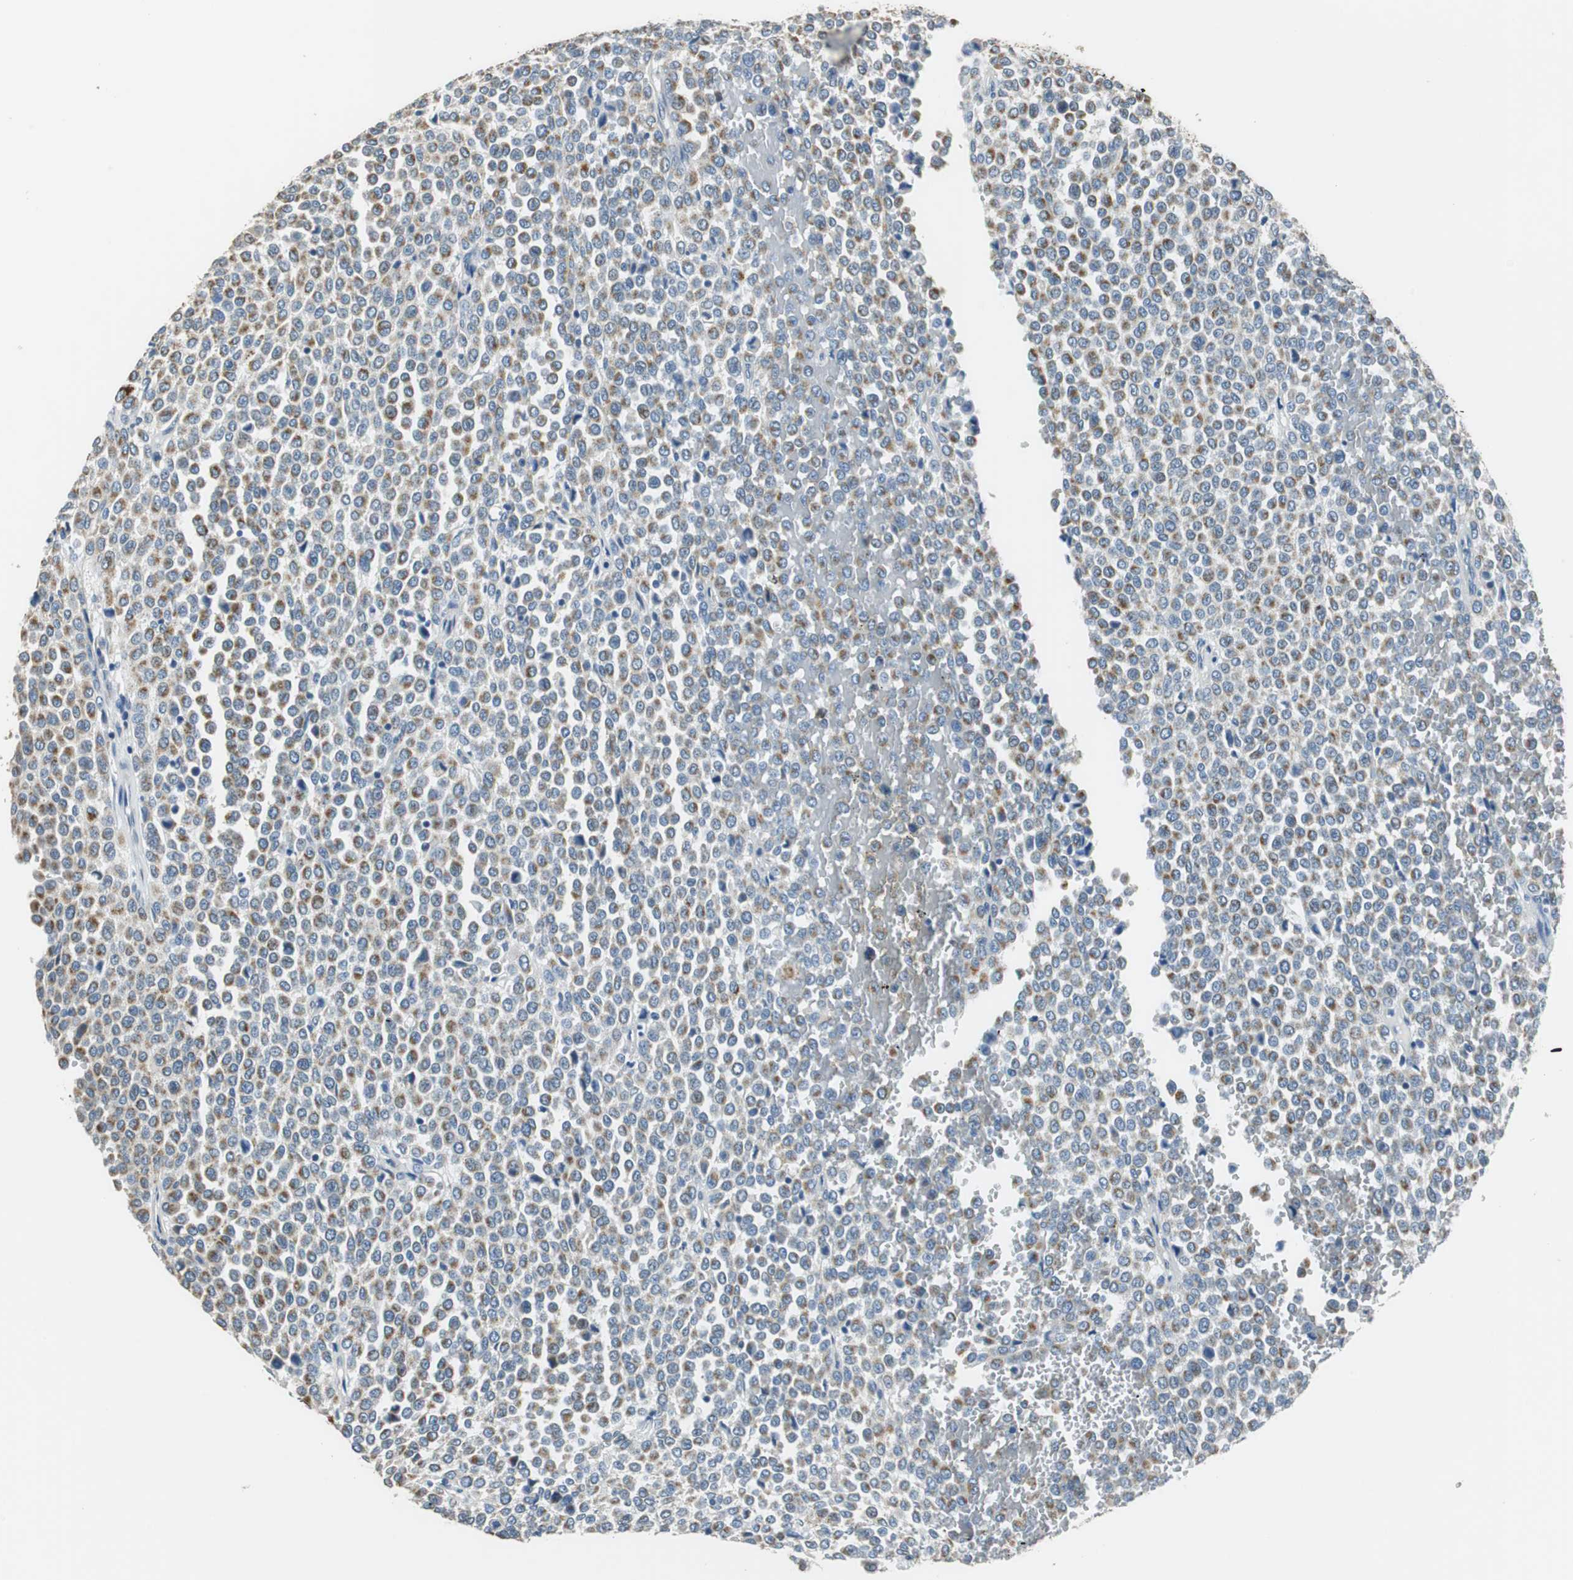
{"staining": {"intensity": "moderate", "quantity": "25%-75%", "location": "cytoplasmic/membranous"}, "tissue": "melanoma", "cell_type": "Tumor cells", "image_type": "cancer", "snomed": [{"axis": "morphology", "description": "Malignant melanoma, Metastatic site"}, {"axis": "topography", "description": "Pancreas"}], "caption": "Immunohistochemical staining of melanoma reveals medium levels of moderate cytoplasmic/membranous protein positivity in about 25%-75% of tumor cells.", "gene": "ALDH4A1", "patient": {"sex": "female", "age": 30}}